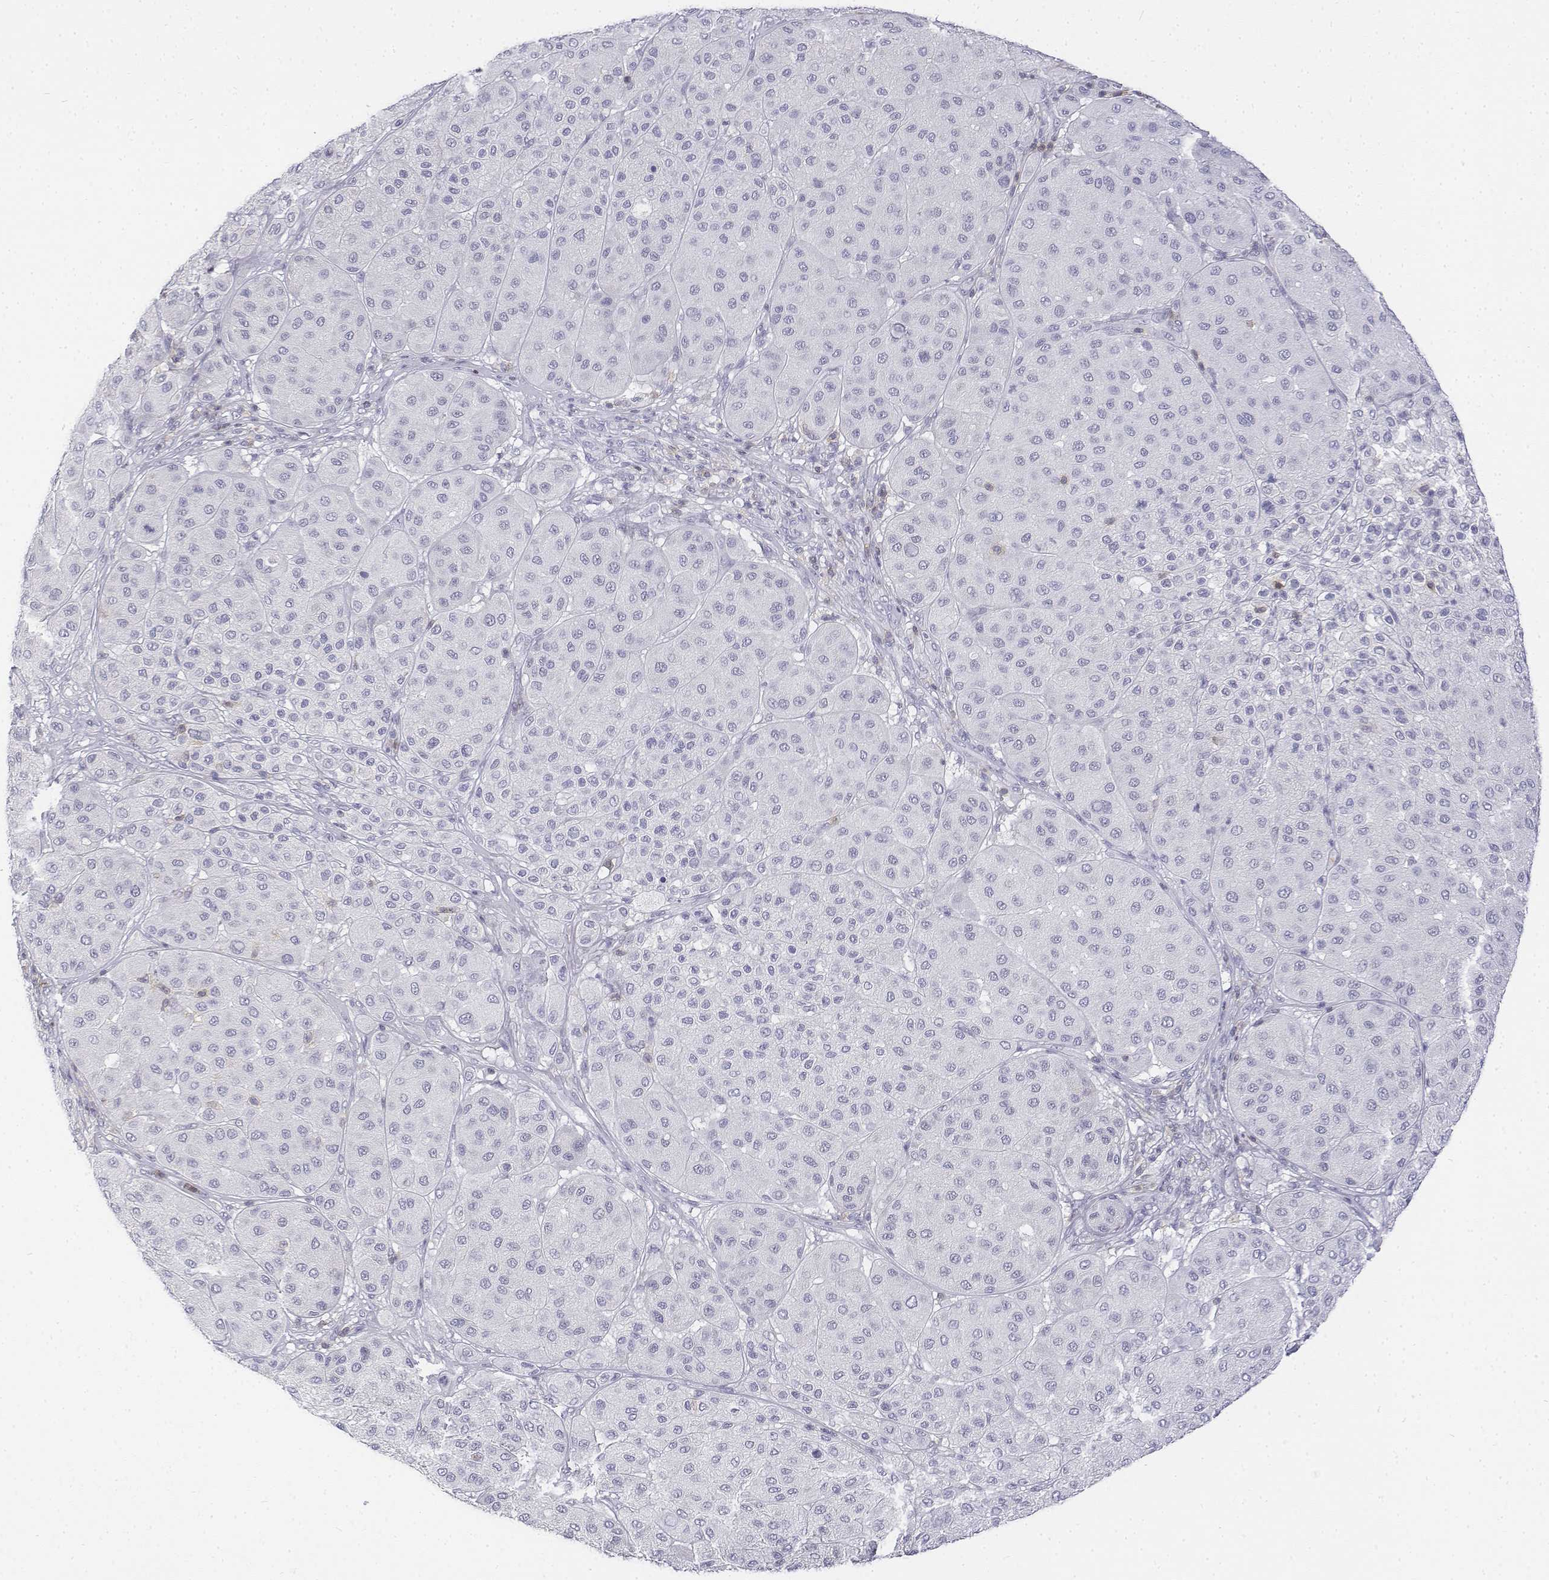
{"staining": {"intensity": "negative", "quantity": "none", "location": "none"}, "tissue": "melanoma", "cell_type": "Tumor cells", "image_type": "cancer", "snomed": [{"axis": "morphology", "description": "Malignant melanoma, Metastatic site"}, {"axis": "topography", "description": "Smooth muscle"}], "caption": "An immunohistochemistry photomicrograph of malignant melanoma (metastatic site) is shown. There is no staining in tumor cells of malignant melanoma (metastatic site).", "gene": "CD3E", "patient": {"sex": "male", "age": 41}}